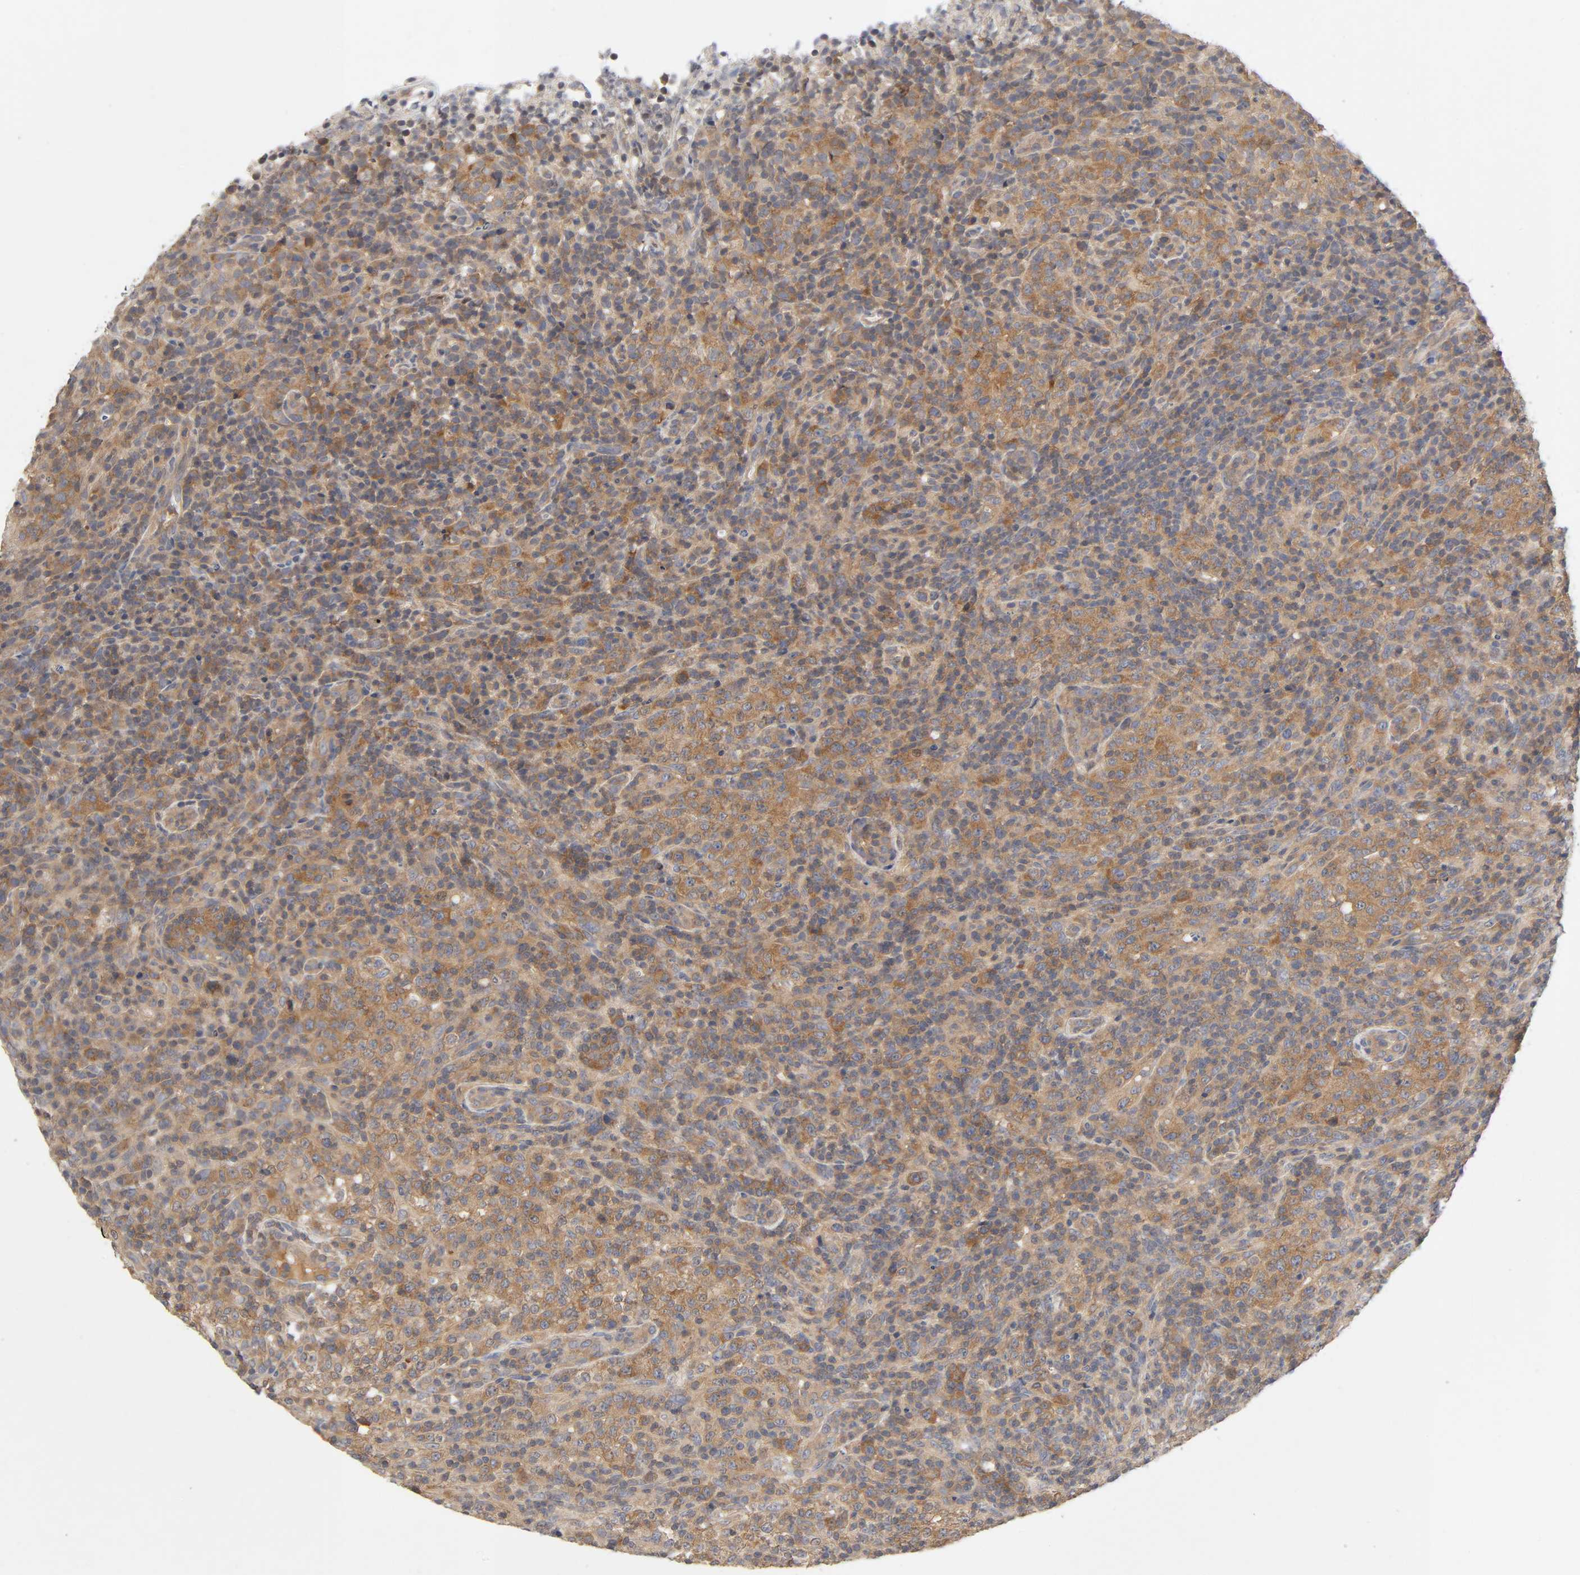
{"staining": {"intensity": "moderate", "quantity": ">75%", "location": "cytoplasmic/membranous"}, "tissue": "lymphoma", "cell_type": "Tumor cells", "image_type": "cancer", "snomed": [{"axis": "morphology", "description": "Malignant lymphoma, non-Hodgkin's type, High grade"}, {"axis": "topography", "description": "Lymph node"}], "caption": "High-grade malignant lymphoma, non-Hodgkin's type stained for a protein (brown) shows moderate cytoplasmic/membranous positive staining in approximately >75% of tumor cells.", "gene": "CPB2", "patient": {"sex": "female", "age": 76}}